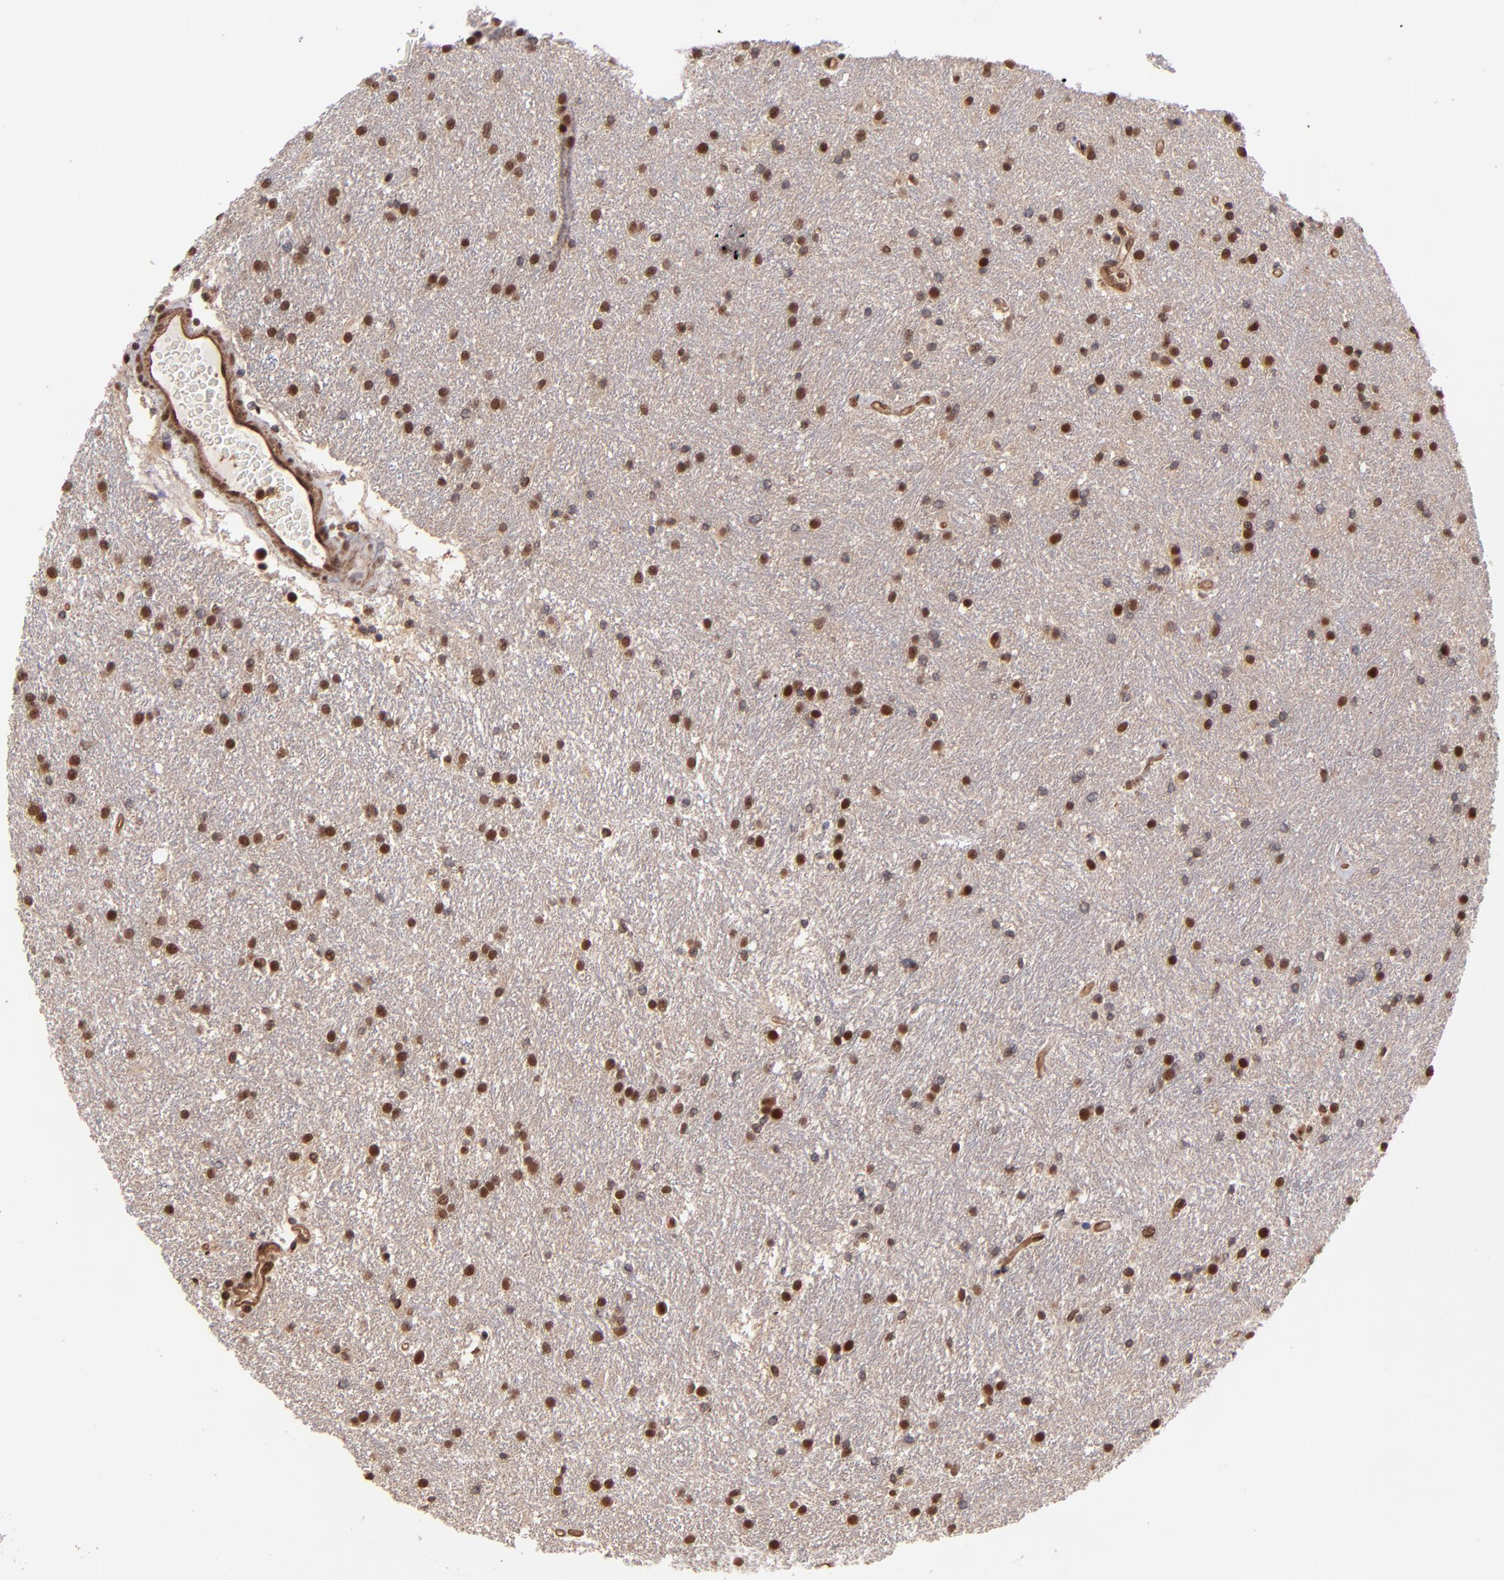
{"staining": {"intensity": "moderate", "quantity": ">75%", "location": "nuclear"}, "tissue": "glioma", "cell_type": "Tumor cells", "image_type": "cancer", "snomed": [{"axis": "morphology", "description": "Glioma, malignant, High grade"}, {"axis": "topography", "description": "Brain"}], "caption": "This histopathology image displays glioma stained with immunohistochemistry to label a protein in brown. The nuclear of tumor cells show moderate positivity for the protein. Nuclei are counter-stained blue.", "gene": "TERF2", "patient": {"sex": "female", "age": 50}}